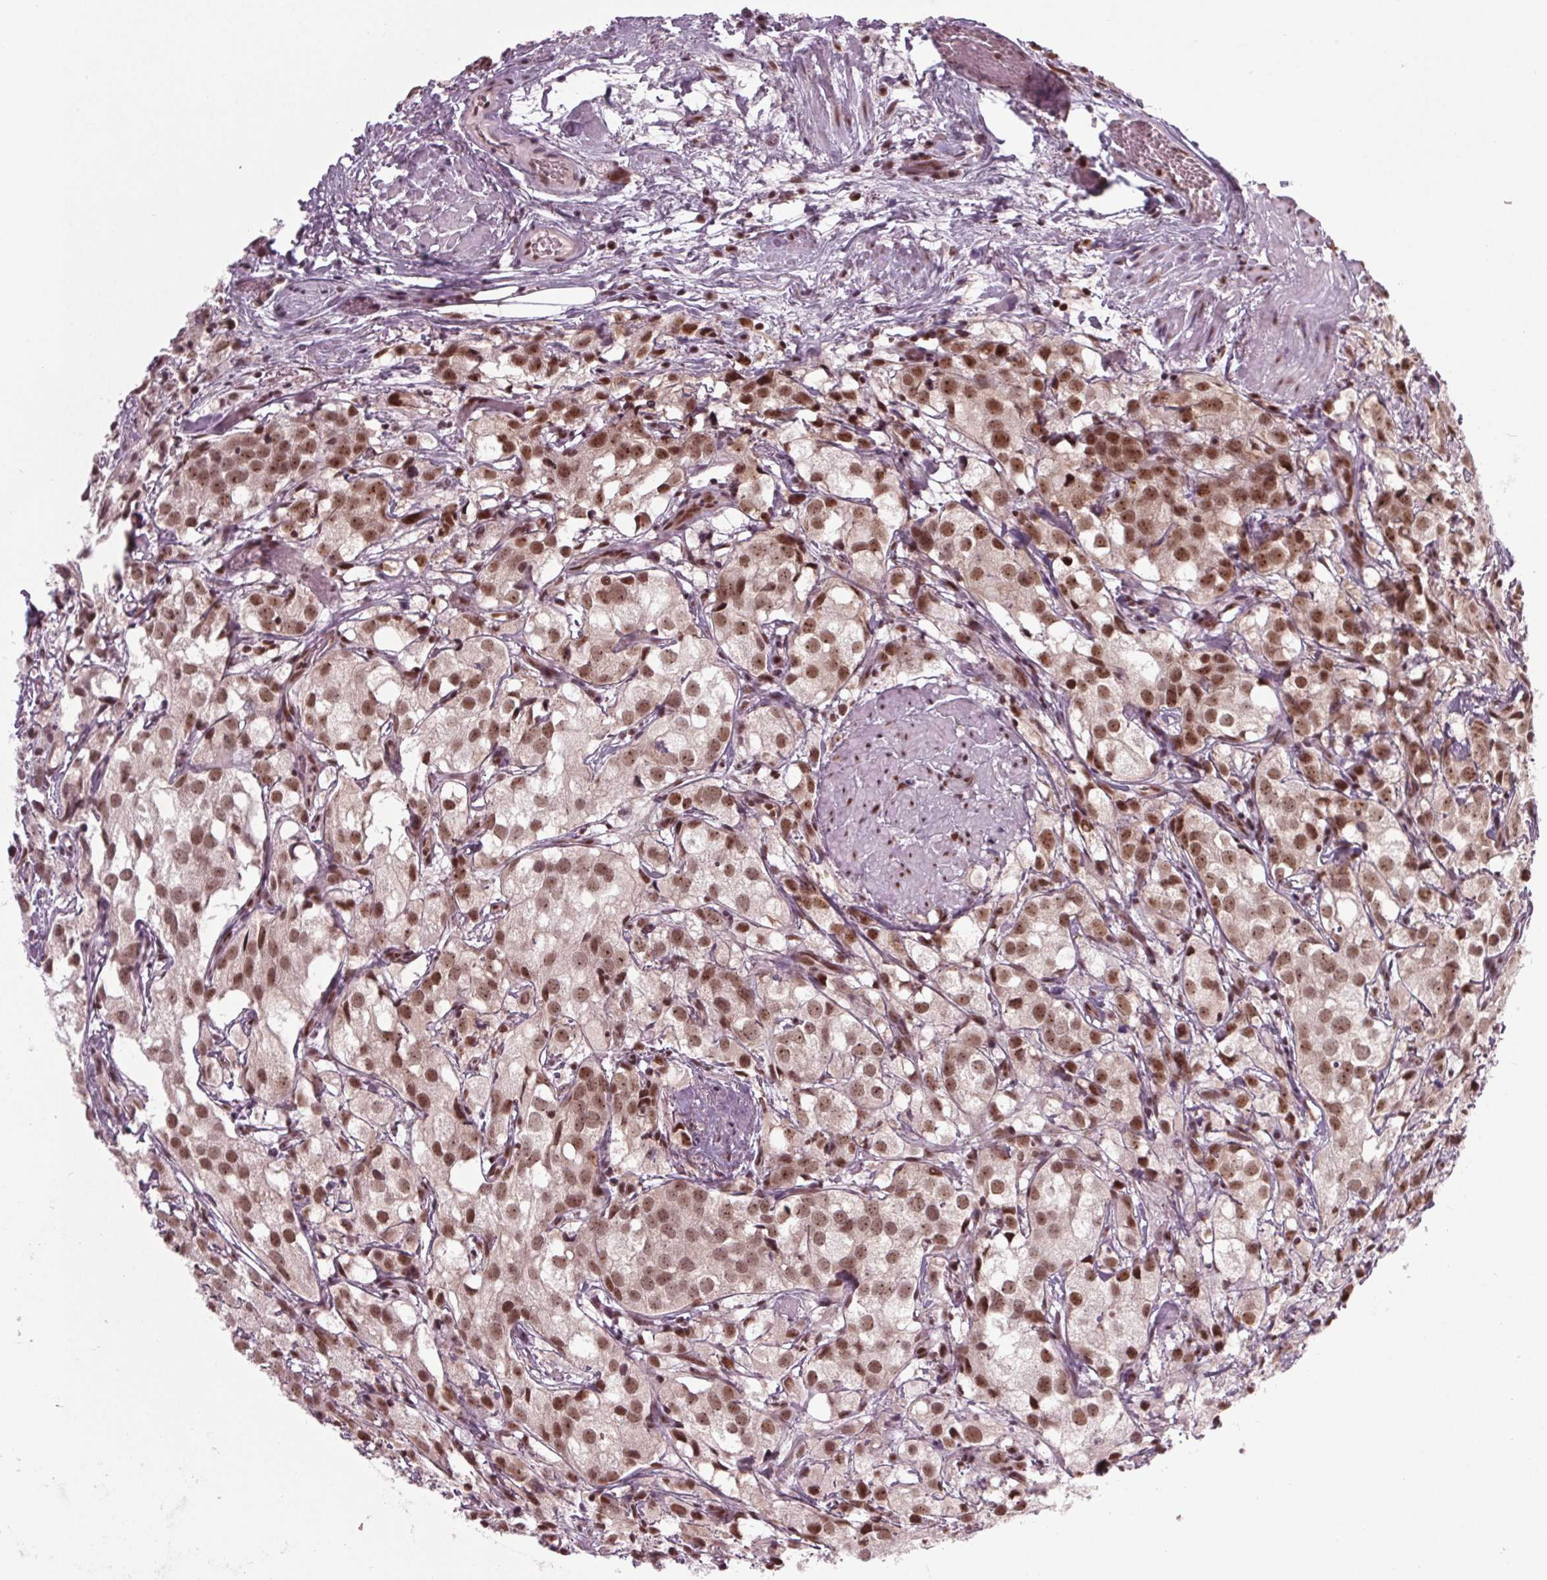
{"staining": {"intensity": "moderate", "quantity": ">75%", "location": "nuclear"}, "tissue": "prostate cancer", "cell_type": "Tumor cells", "image_type": "cancer", "snomed": [{"axis": "morphology", "description": "Adenocarcinoma, High grade"}, {"axis": "topography", "description": "Prostate"}], "caption": "Tumor cells display medium levels of moderate nuclear staining in about >75% of cells in adenocarcinoma (high-grade) (prostate).", "gene": "DDX41", "patient": {"sex": "male", "age": 86}}